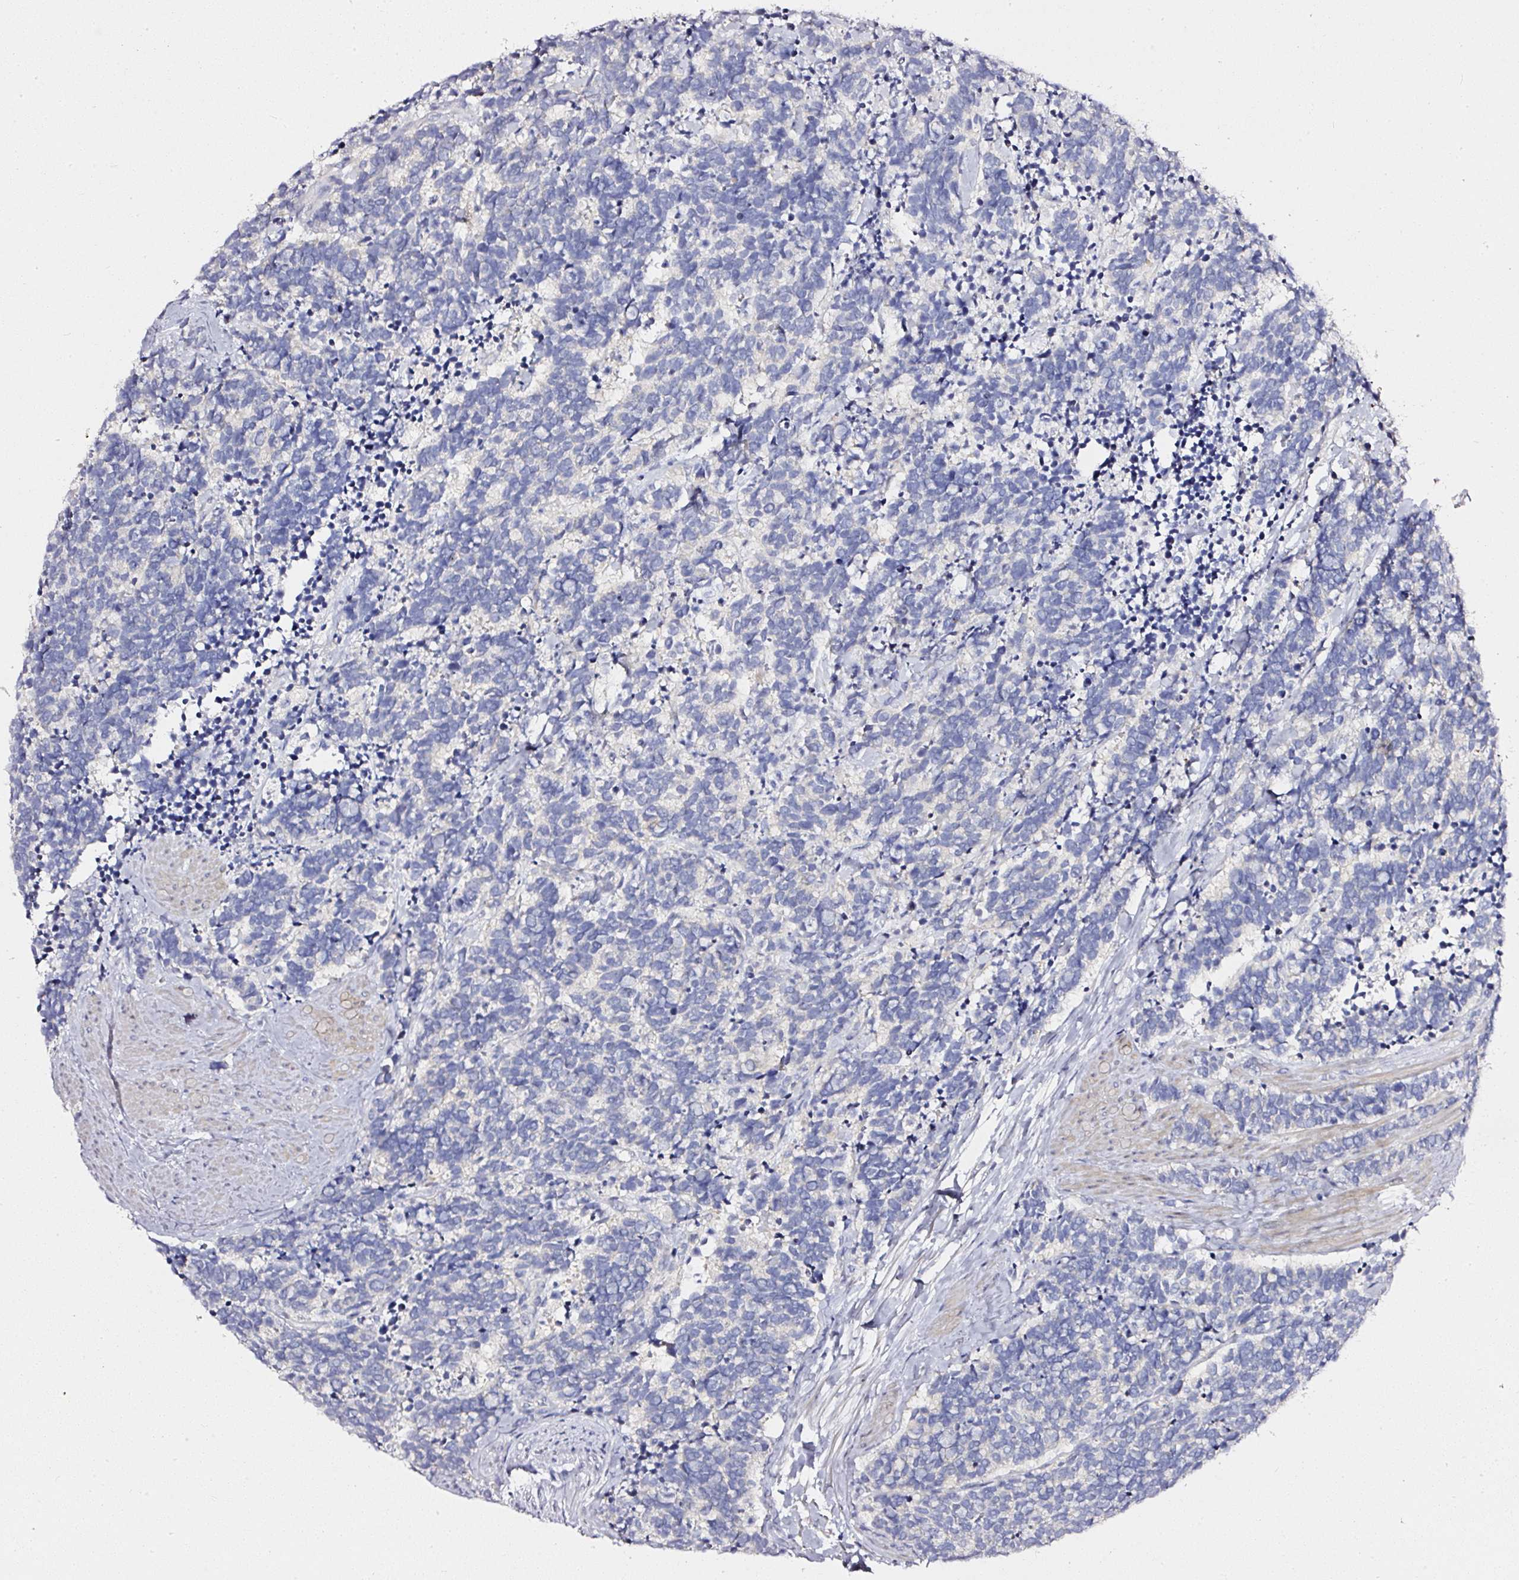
{"staining": {"intensity": "negative", "quantity": "none", "location": "none"}, "tissue": "carcinoid", "cell_type": "Tumor cells", "image_type": "cancer", "snomed": [{"axis": "morphology", "description": "Carcinoma, NOS"}, {"axis": "morphology", "description": "Carcinoid, malignant, NOS"}, {"axis": "topography", "description": "Prostate"}], "caption": "There is no significant staining in tumor cells of malignant carcinoid.", "gene": "PDXDC1", "patient": {"sex": "male", "age": 57}}